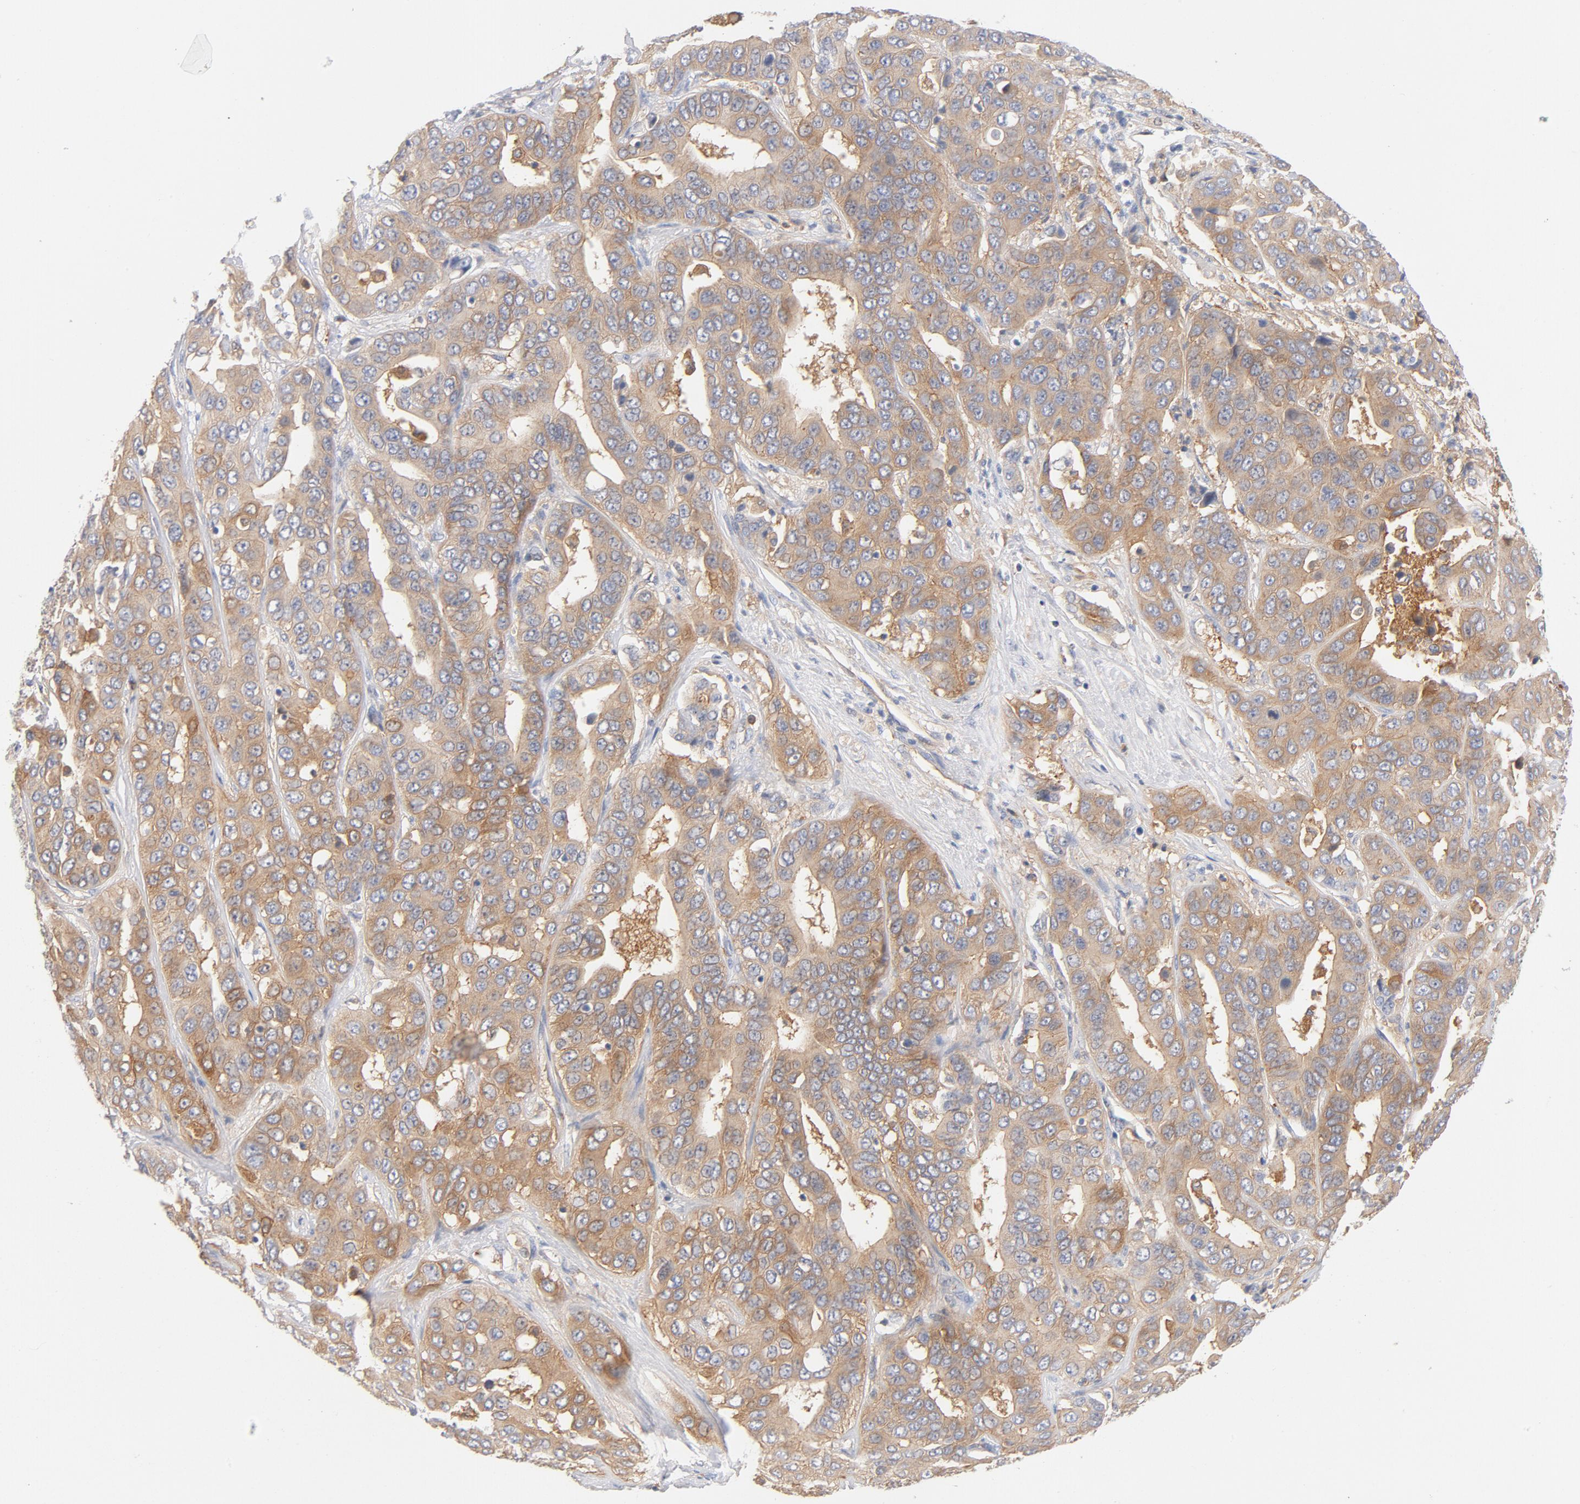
{"staining": {"intensity": "moderate", "quantity": ">75%", "location": "cytoplasmic/membranous"}, "tissue": "liver cancer", "cell_type": "Tumor cells", "image_type": "cancer", "snomed": [{"axis": "morphology", "description": "Cholangiocarcinoma"}, {"axis": "topography", "description": "Liver"}], "caption": "IHC staining of liver cancer, which demonstrates medium levels of moderate cytoplasmic/membranous positivity in approximately >75% of tumor cells indicating moderate cytoplasmic/membranous protein positivity. The staining was performed using DAB (brown) for protein detection and nuclei were counterstained in hematoxylin (blue).", "gene": "SRC", "patient": {"sex": "female", "age": 52}}